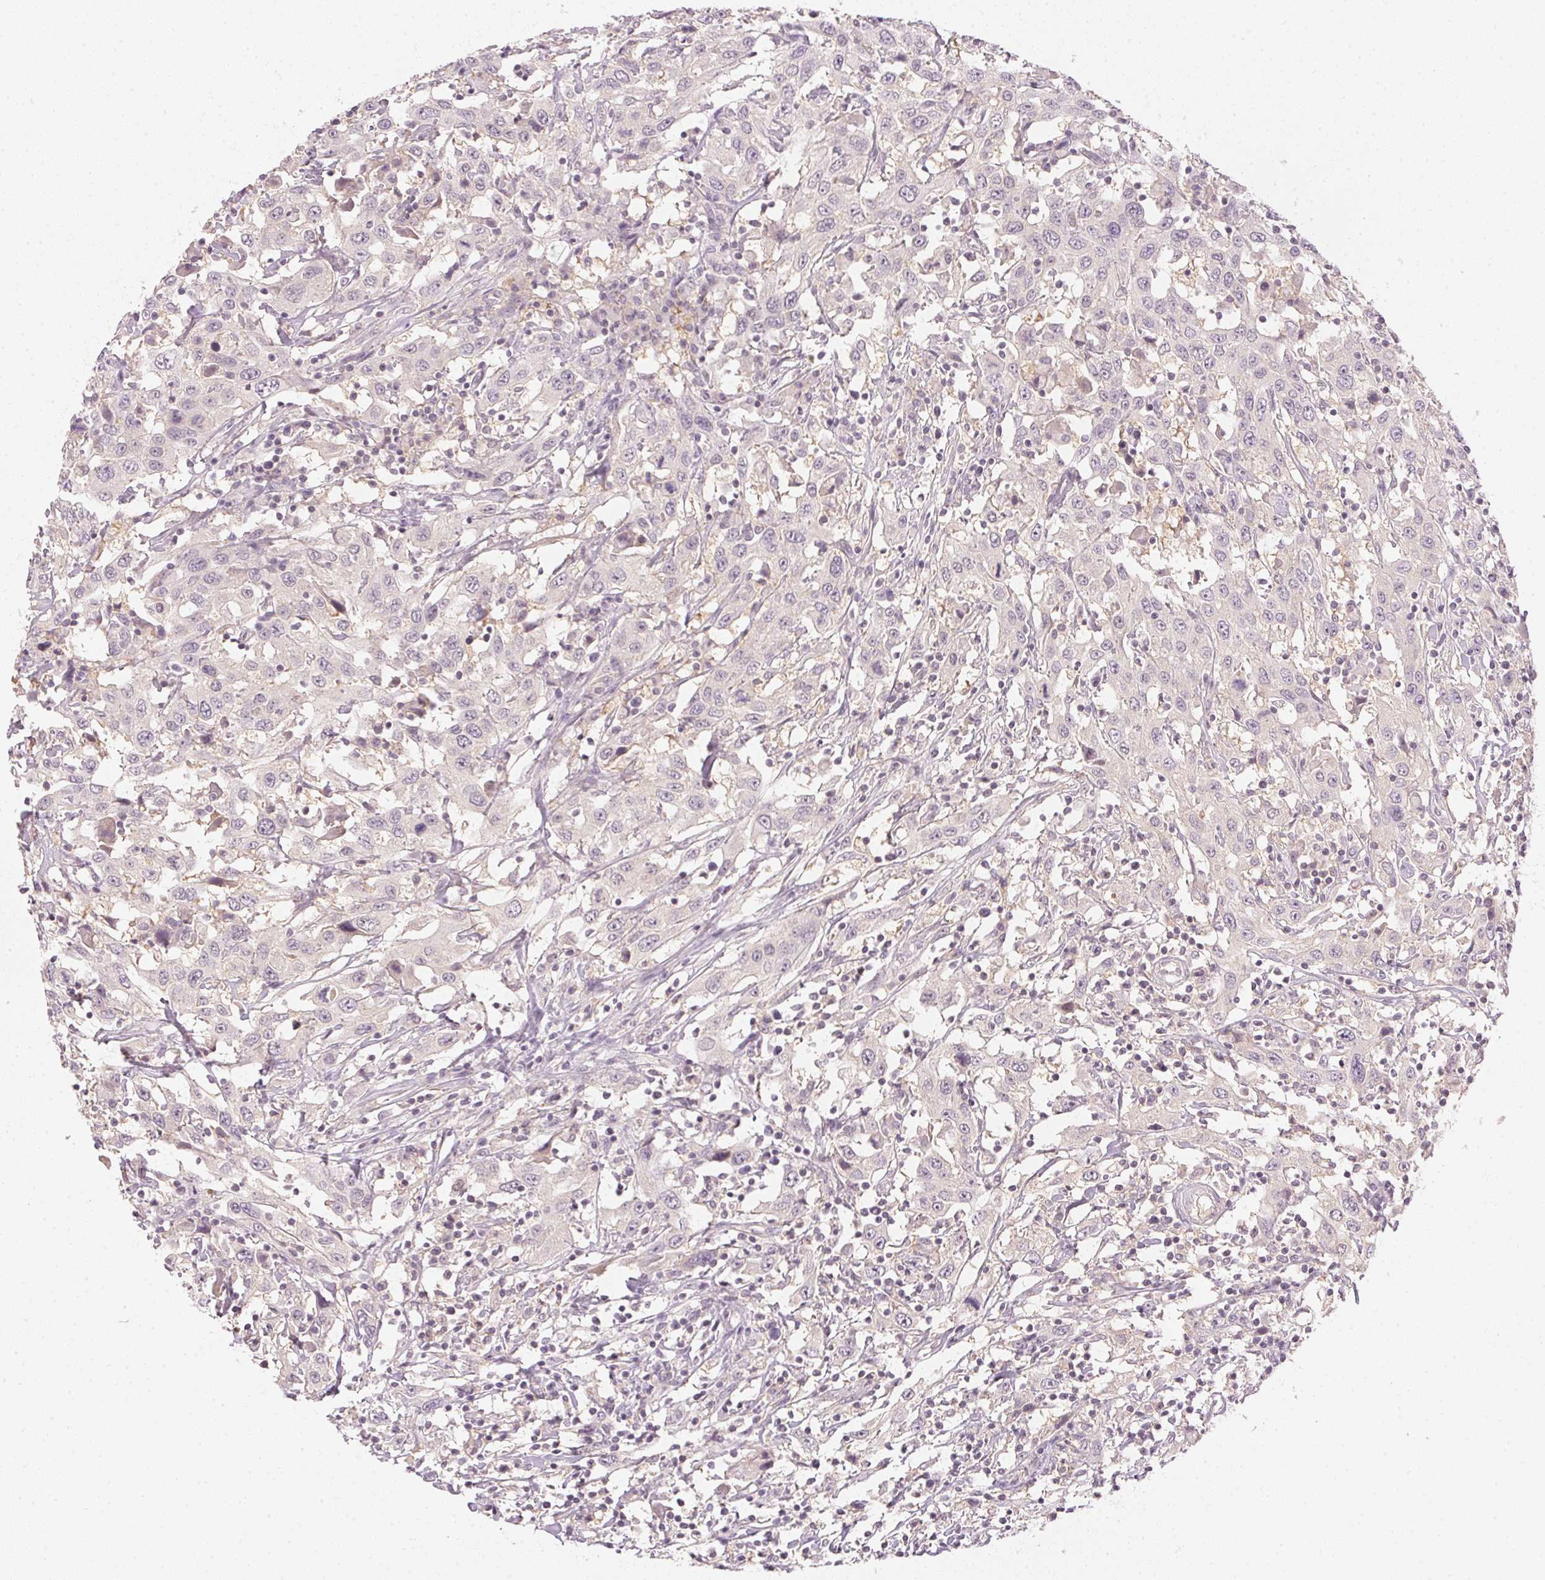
{"staining": {"intensity": "negative", "quantity": "none", "location": "none"}, "tissue": "urothelial cancer", "cell_type": "Tumor cells", "image_type": "cancer", "snomed": [{"axis": "morphology", "description": "Urothelial carcinoma, High grade"}, {"axis": "topography", "description": "Urinary bladder"}], "caption": "This is an immunohistochemistry image of human urothelial carcinoma (high-grade). There is no staining in tumor cells.", "gene": "KPRP", "patient": {"sex": "male", "age": 61}}